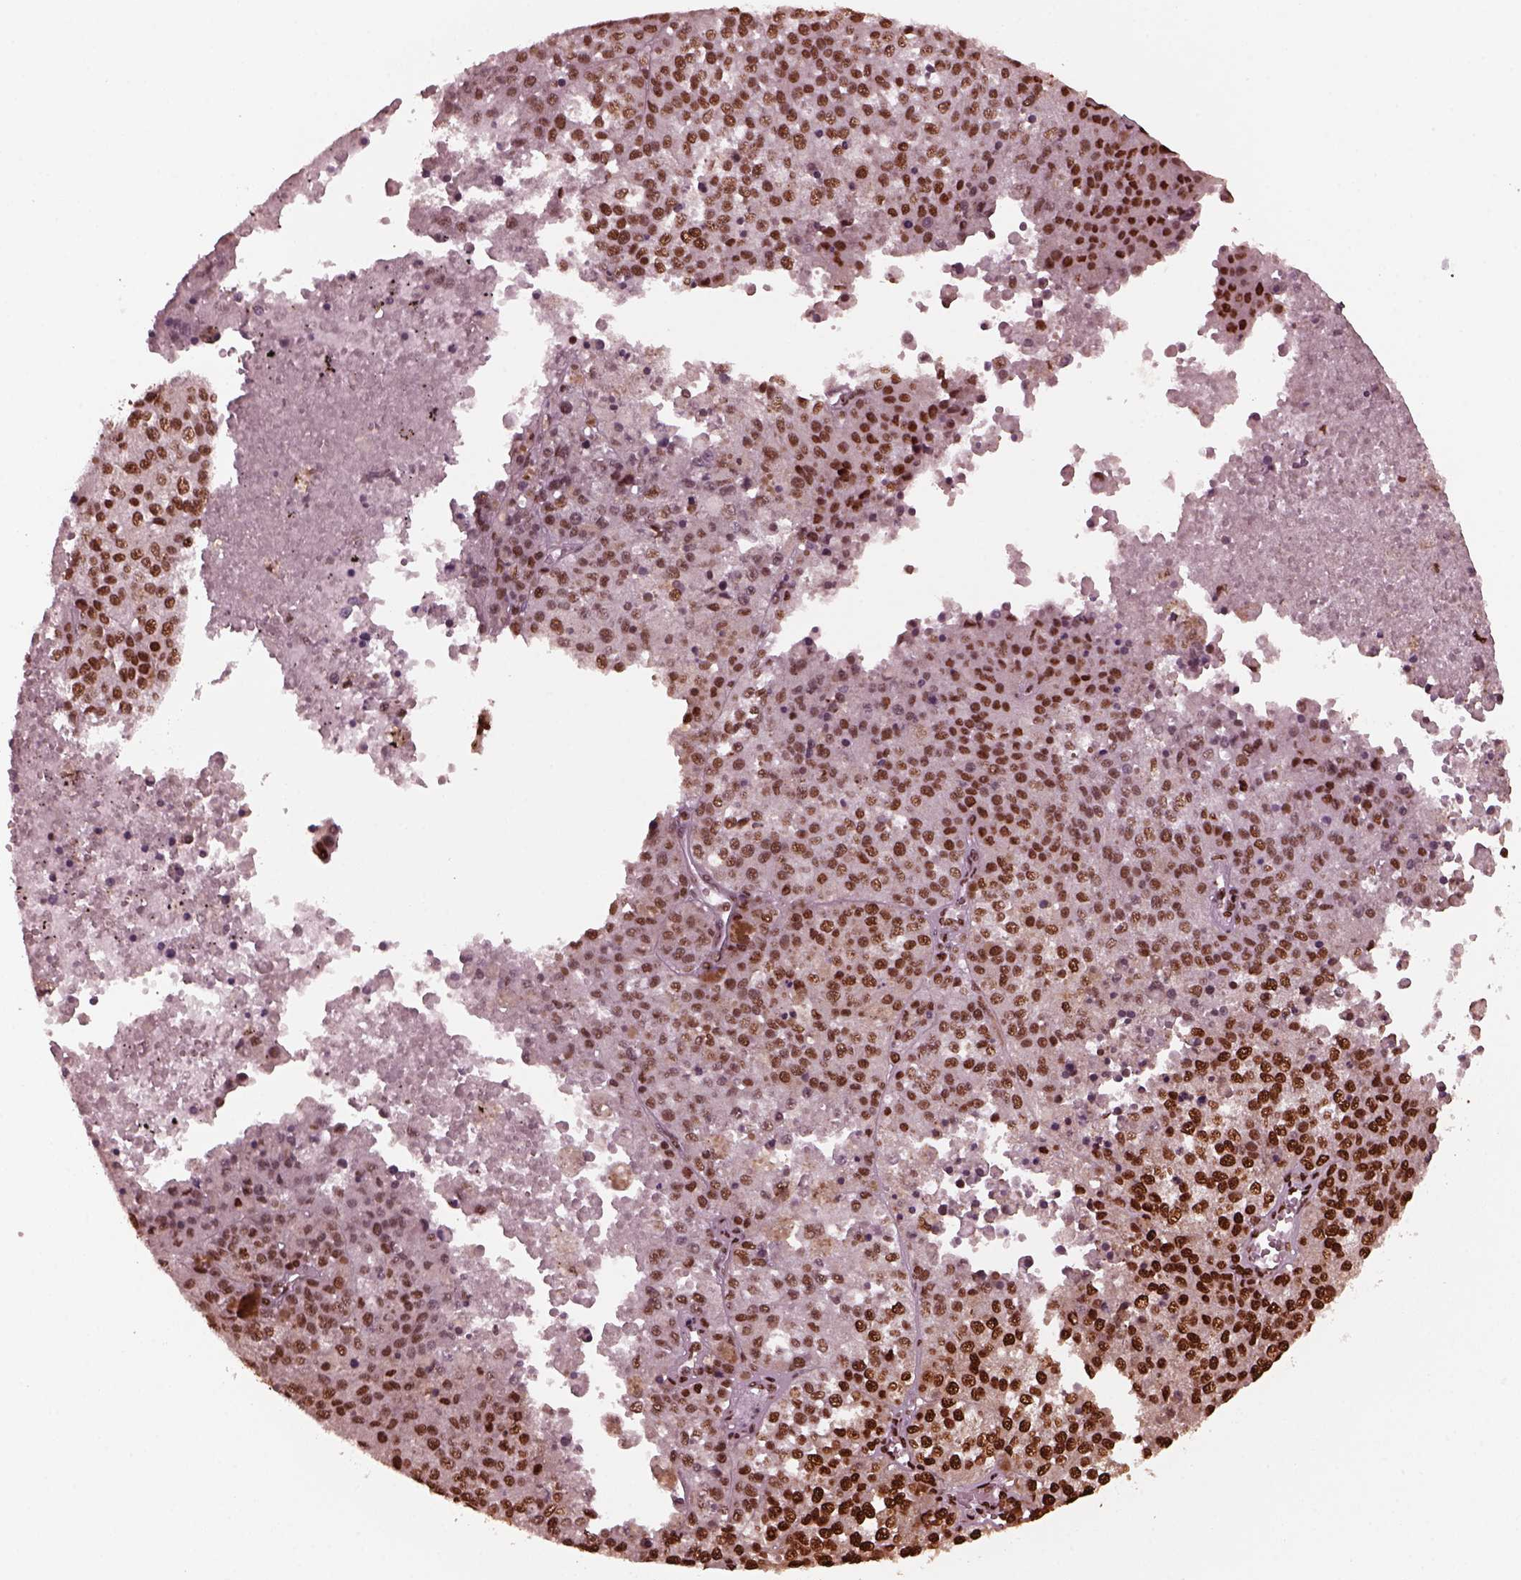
{"staining": {"intensity": "moderate", "quantity": "25%-75%", "location": "nuclear"}, "tissue": "melanoma", "cell_type": "Tumor cells", "image_type": "cancer", "snomed": [{"axis": "morphology", "description": "Malignant melanoma, Metastatic site"}, {"axis": "topography", "description": "Lymph node"}], "caption": "Human melanoma stained with a protein marker shows moderate staining in tumor cells.", "gene": "NSD1", "patient": {"sex": "female", "age": 64}}